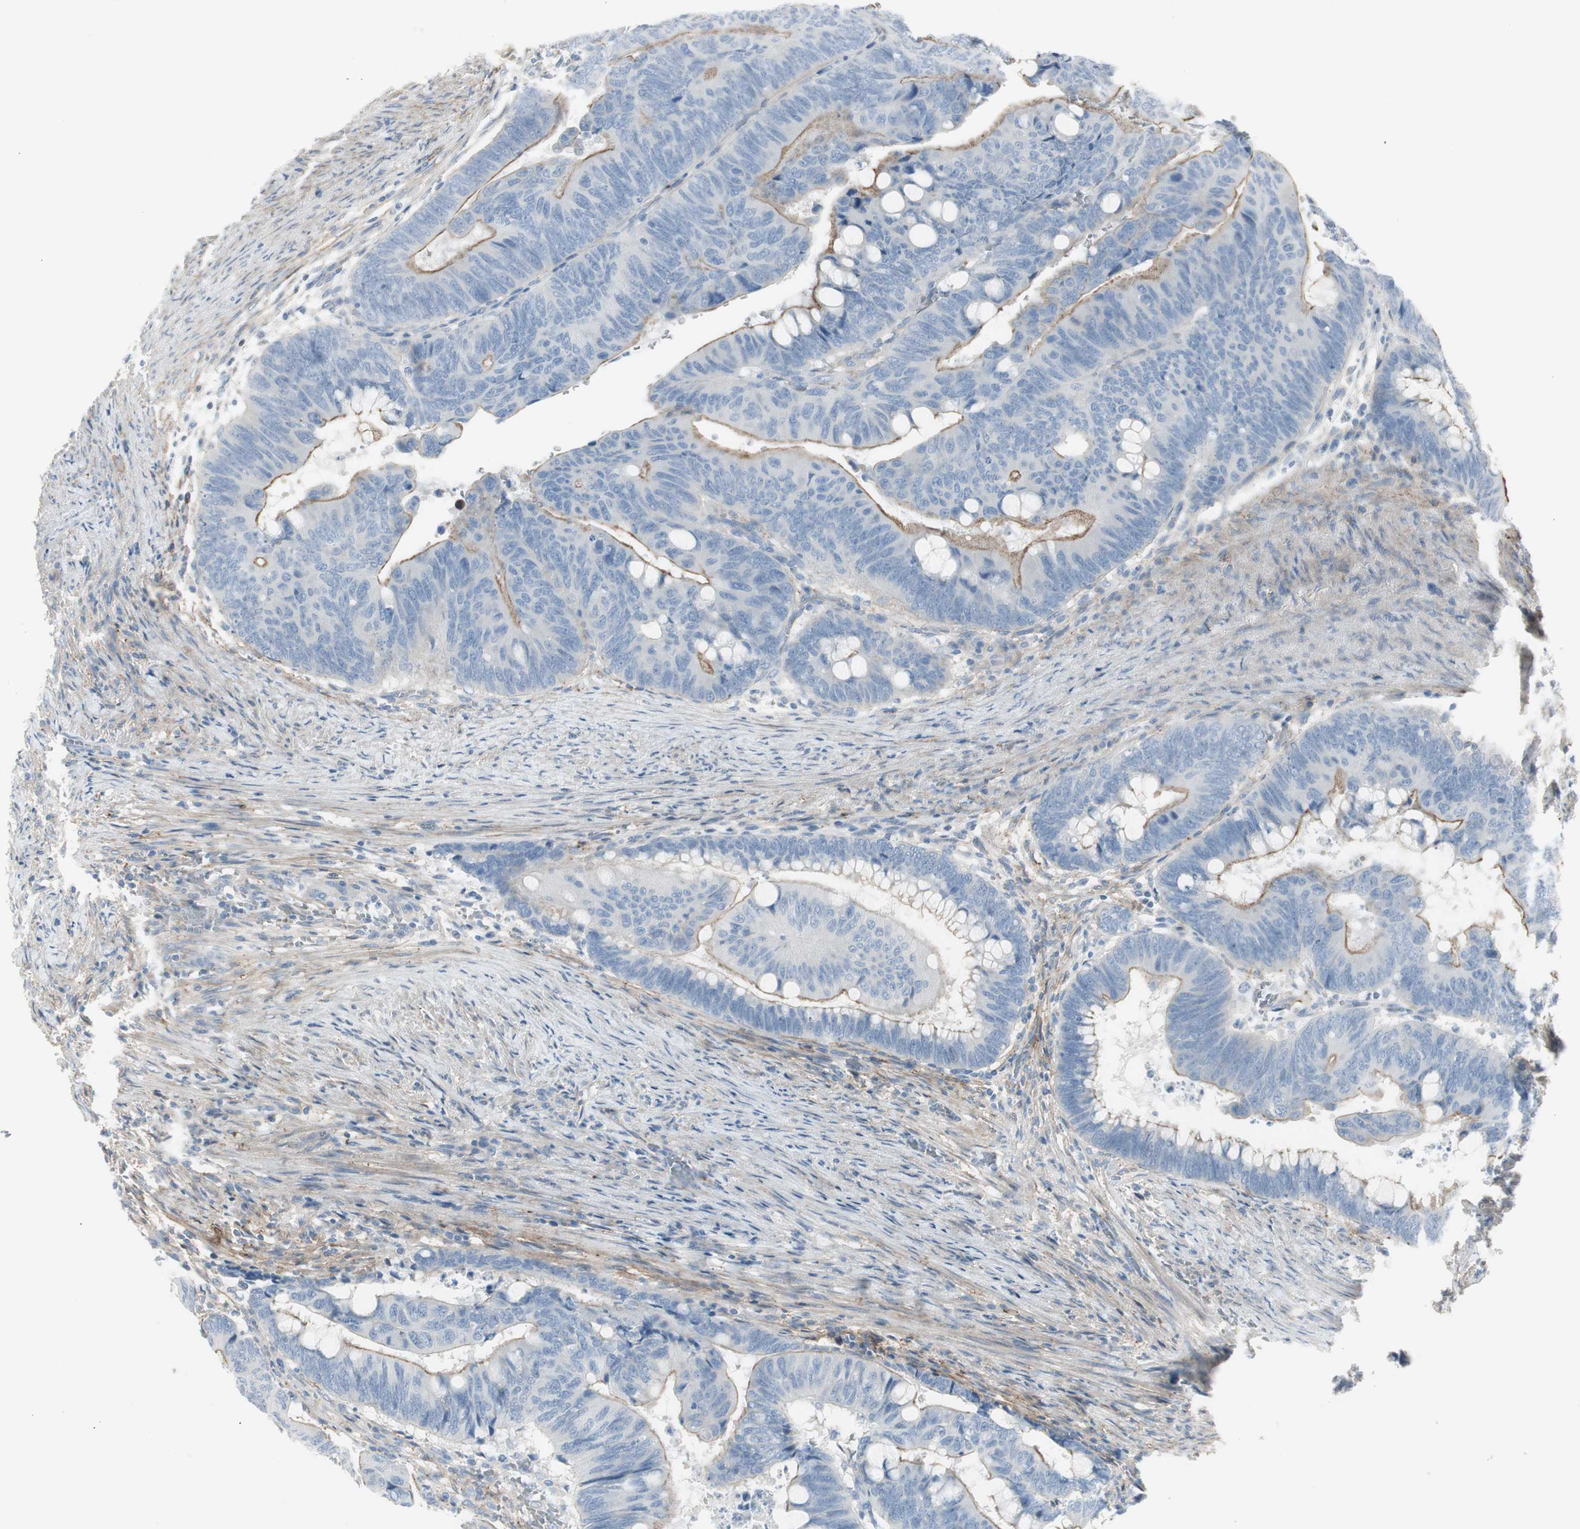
{"staining": {"intensity": "moderate", "quantity": "<25%", "location": "cytoplasmic/membranous"}, "tissue": "colorectal cancer", "cell_type": "Tumor cells", "image_type": "cancer", "snomed": [{"axis": "morphology", "description": "Normal tissue, NOS"}, {"axis": "morphology", "description": "Adenocarcinoma, NOS"}, {"axis": "topography", "description": "Rectum"}, {"axis": "topography", "description": "Peripheral nerve tissue"}], "caption": "Moderate cytoplasmic/membranous expression for a protein is seen in approximately <25% of tumor cells of adenocarcinoma (colorectal) using immunohistochemistry (IHC).", "gene": "CACNA2D1", "patient": {"sex": "male", "age": 92}}